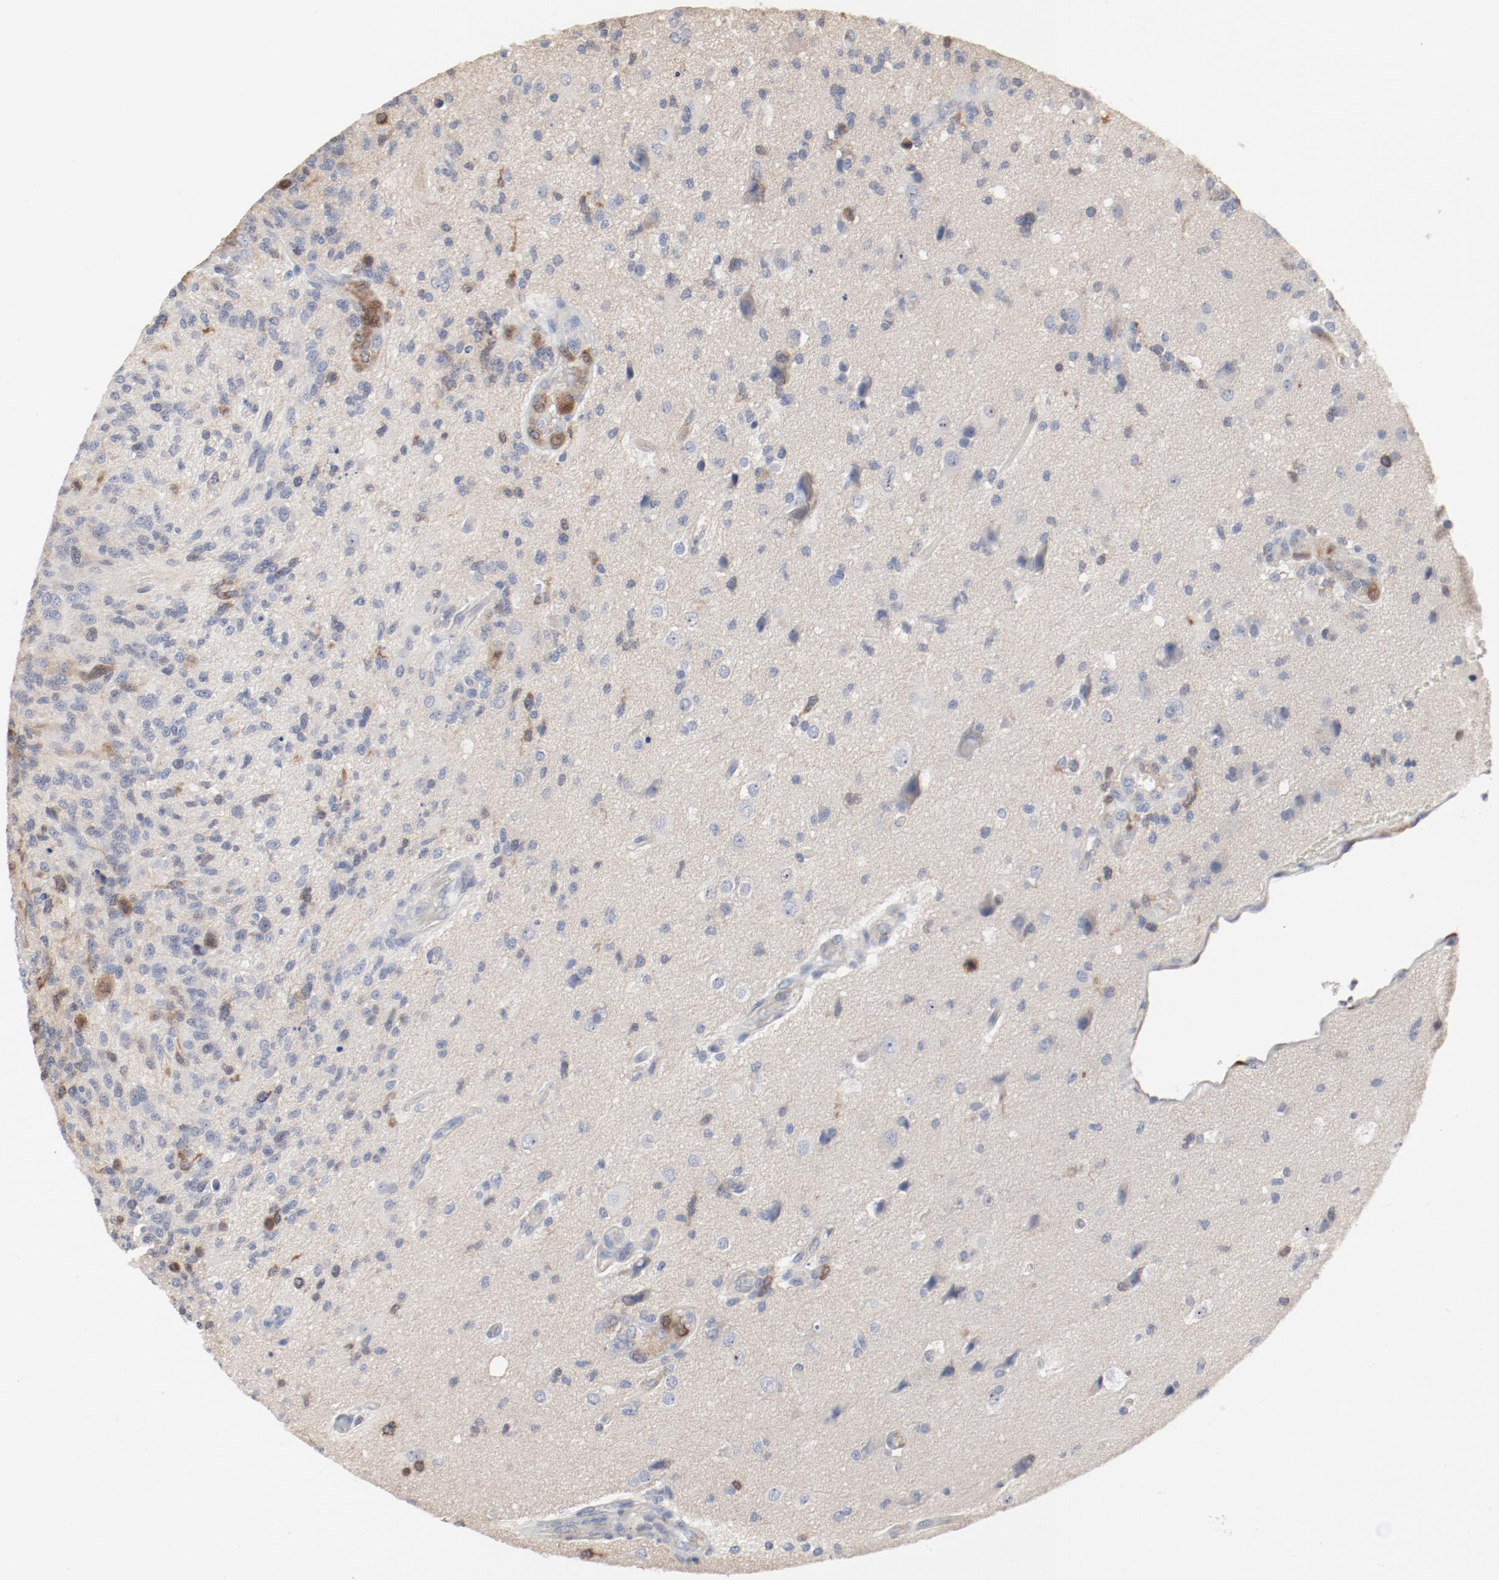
{"staining": {"intensity": "moderate", "quantity": "<25%", "location": "cytoplasmic/membranous,nuclear"}, "tissue": "glioma", "cell_type": "Tumor cells", "image_type": "cancer", "snomed": [{"axis": "morphology", "description": "Normal tissue, NOS"}, {"axis": "morphology", "description": "Glioma, malignant, High grade"}, {"axis": "topography", "description": "Cerebral cortex"}], "caption": "This image reveals IHC staining of human glioma, with low moderate cytoplasmic/membranous and nuclear expression in about <25% of tumor cells.", "gene": "CDK1", "patient": {"sex": "male", "age": 75}}